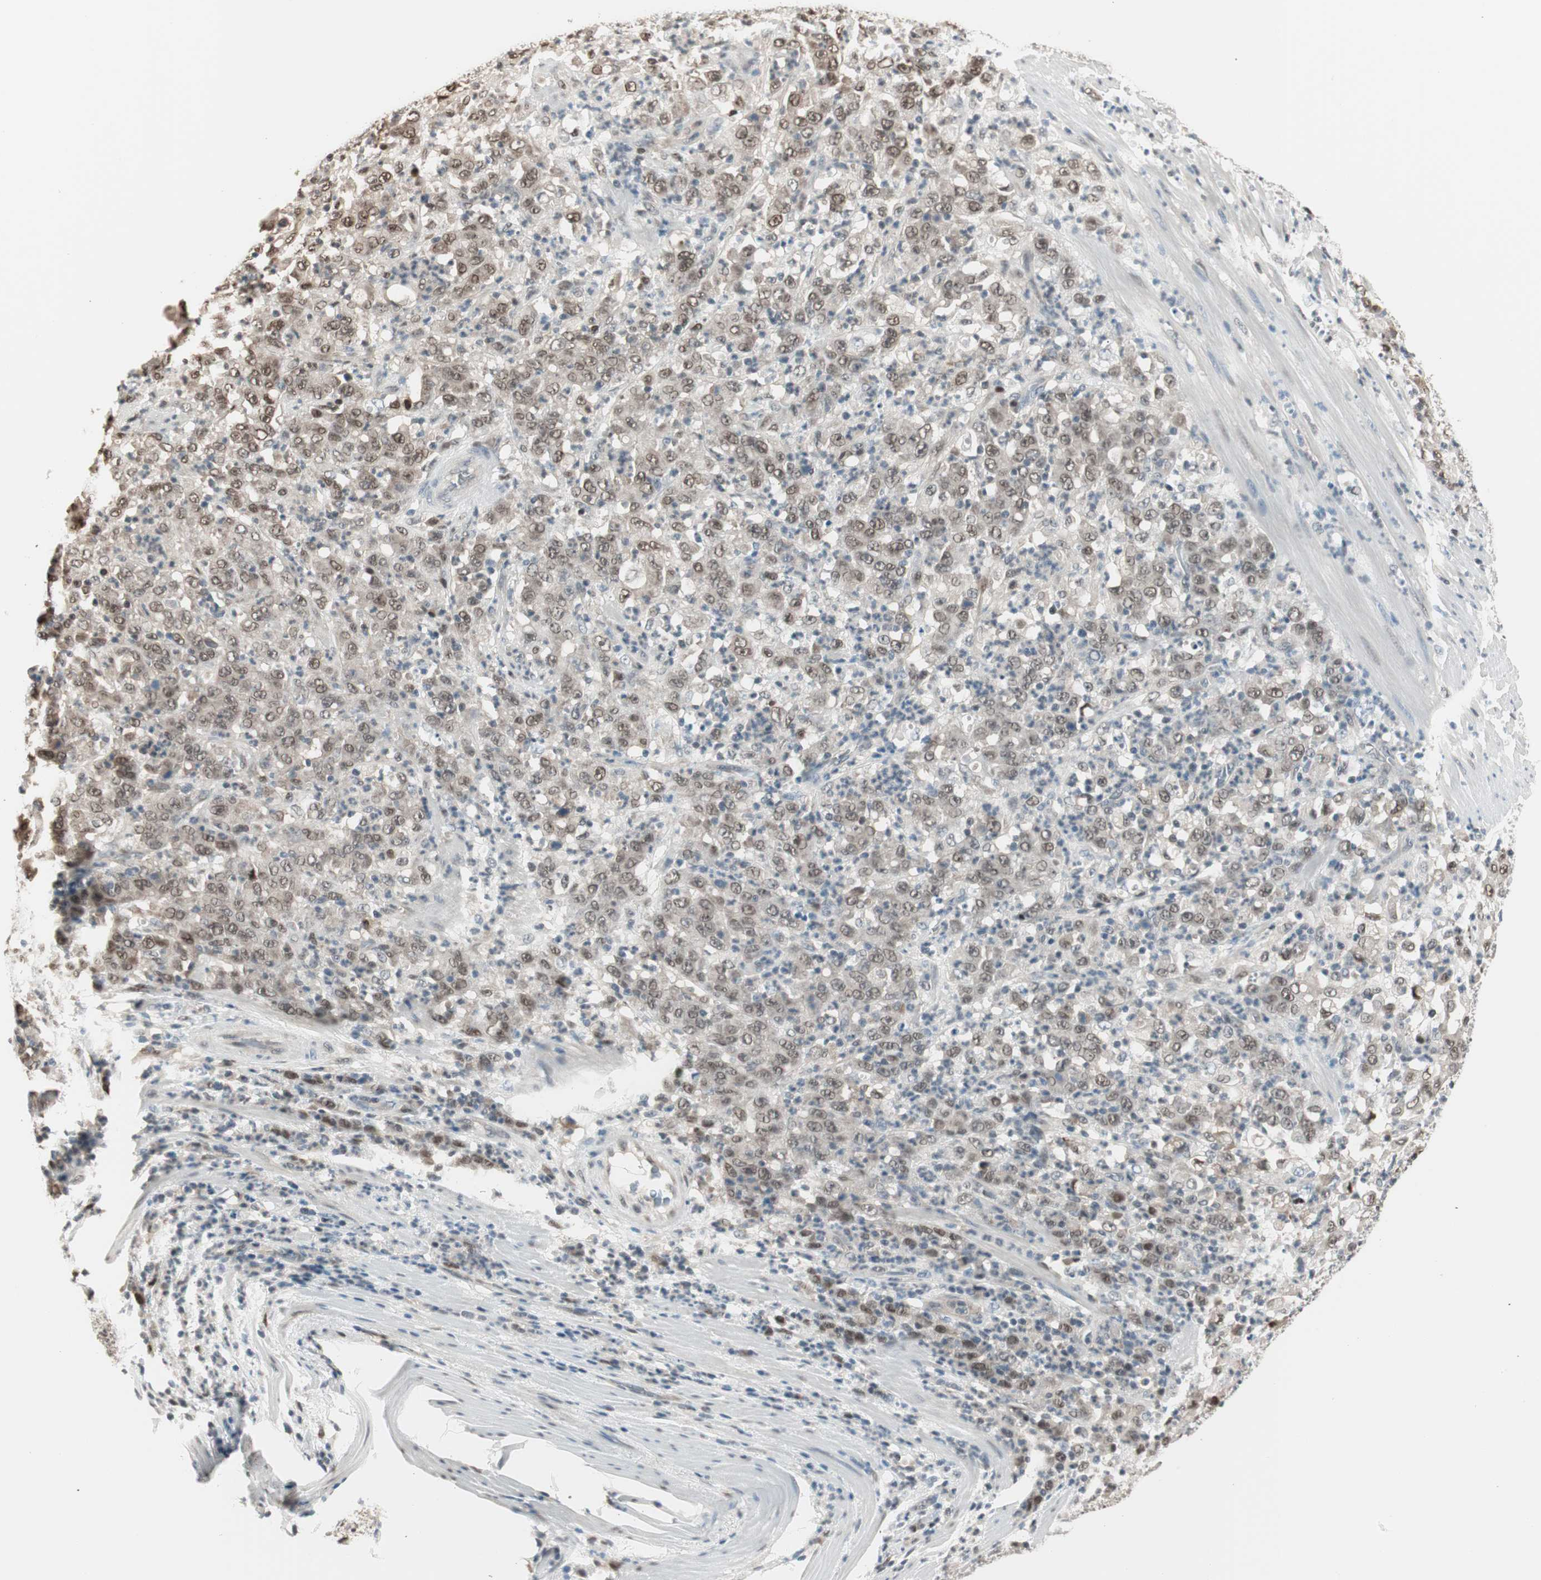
{"staining": {"intensity": "moderate", "quantity": ">75%", "location": "nuclear"}, "tissue": "stomach cancer", "cell_type": "Tumor cells", "image_type": "cancer", "snomed": [{"axis": "morphology", "description": "Adenocarcinoma, NOS"}, {"axis": "topography", "description": "Stomach, lower"}], "caption": "This photomicrograph reveals immunohistochemistry (IHC) staining of human stomach cancer (adenocarcinoma), with medium moderate nuclear positivity in about >75% of tumor cells.", "gene": "LONP2", "patient": {"sex": "female", "age": 71}}